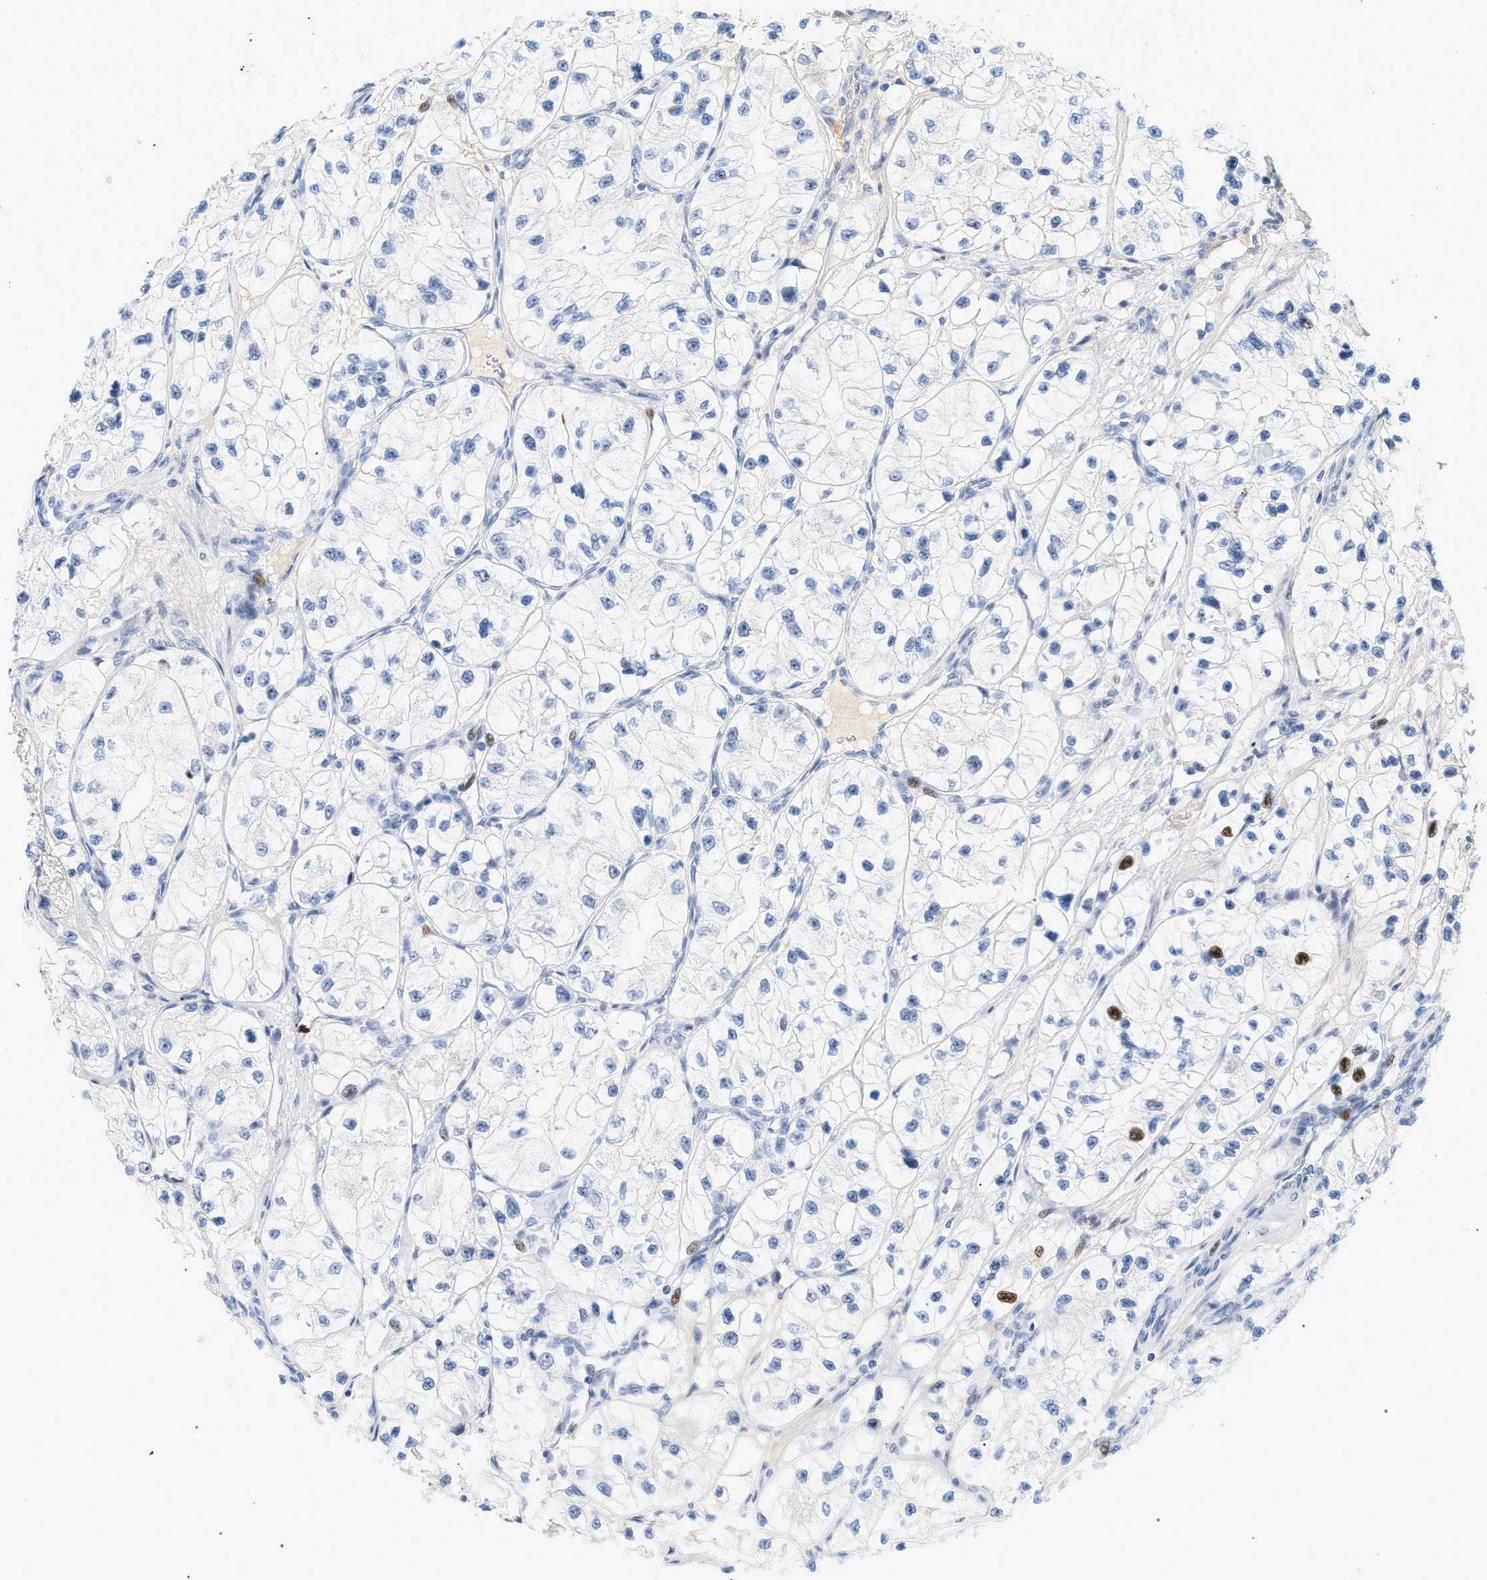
{"staining": {"intensity": "moderate", "quantity": "<25%", "location": "nuclear"}, "tissue": "renal cancer", "cell_type": "Tumor cells", "image_type": "cancer", "snomed": [{"axis": "morphology", "description": "Adenocarcinoma, NOS"}, {"axis": "topography", "description": "Kidney"}], "caption": "Moderate nuclear staining for a protein is present in about <25% of tumor cells of renal cancer using immunohistochemistry.", "gene": "CFH", "patient": {"sex": "female", "age": 57}}